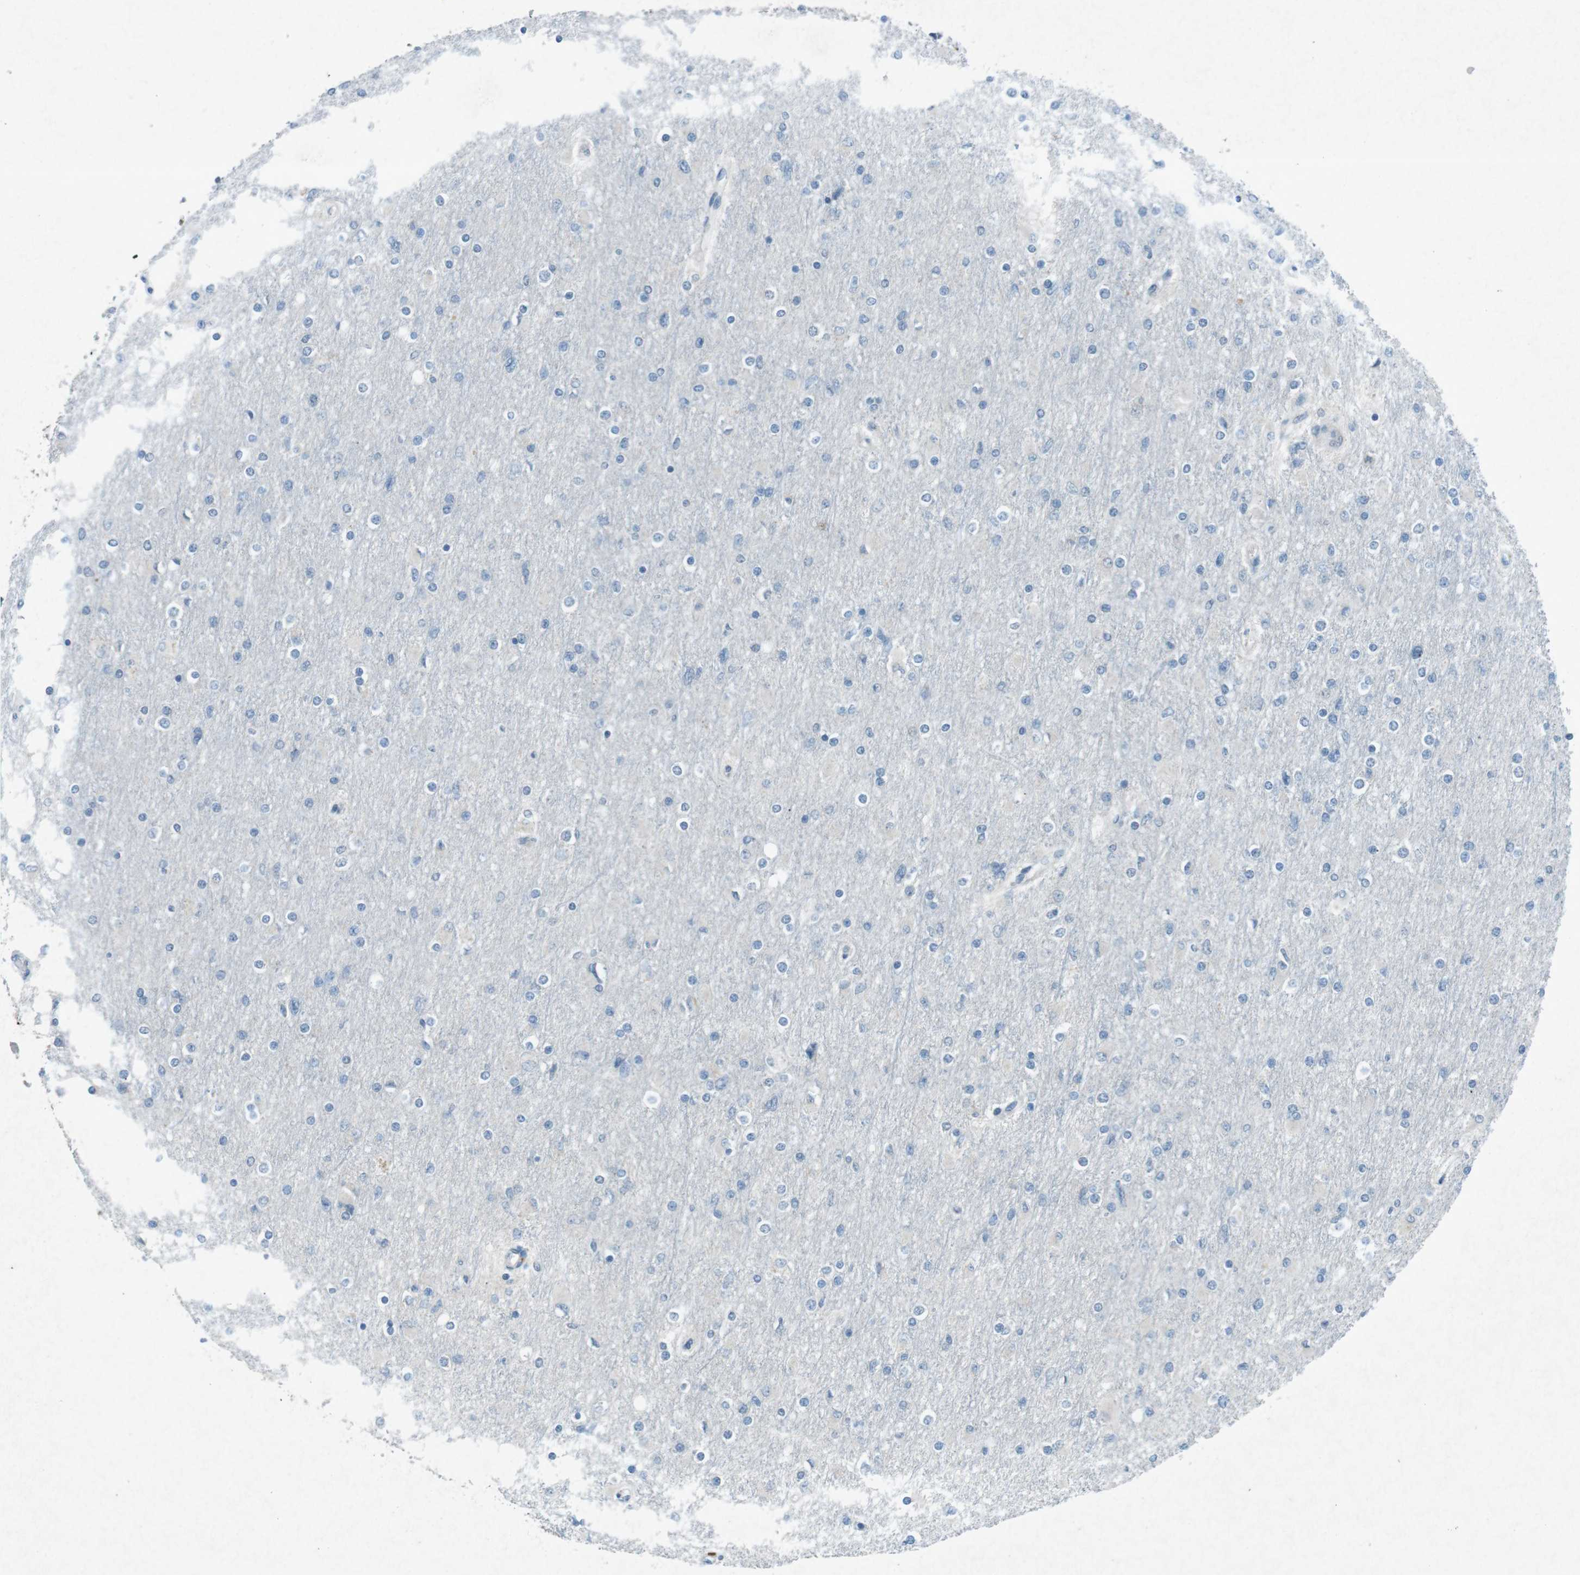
{"staining": {"intensity": "negative", "quantity": "none", "location": "none"}, "tissue": "glioma", "cell_type": "Tumor cells", "image_type": "cancer", "snomed": [{"axis": "morphology", "description": "Glioma, malignant, High grade"}, {"axis": "topography", "description": "Cerebral cortex"}], "caption": "Micrograph shows no protein positivity in tumor cells of glioma tissue. (Stains: DAB immunohistochemistry (IHC) with hematoxylin counter stain, Microscopy: brightfield microscopy at high magnification).", "gene": "FCRLA", "patient": {"sex": "female", "age": 36}}